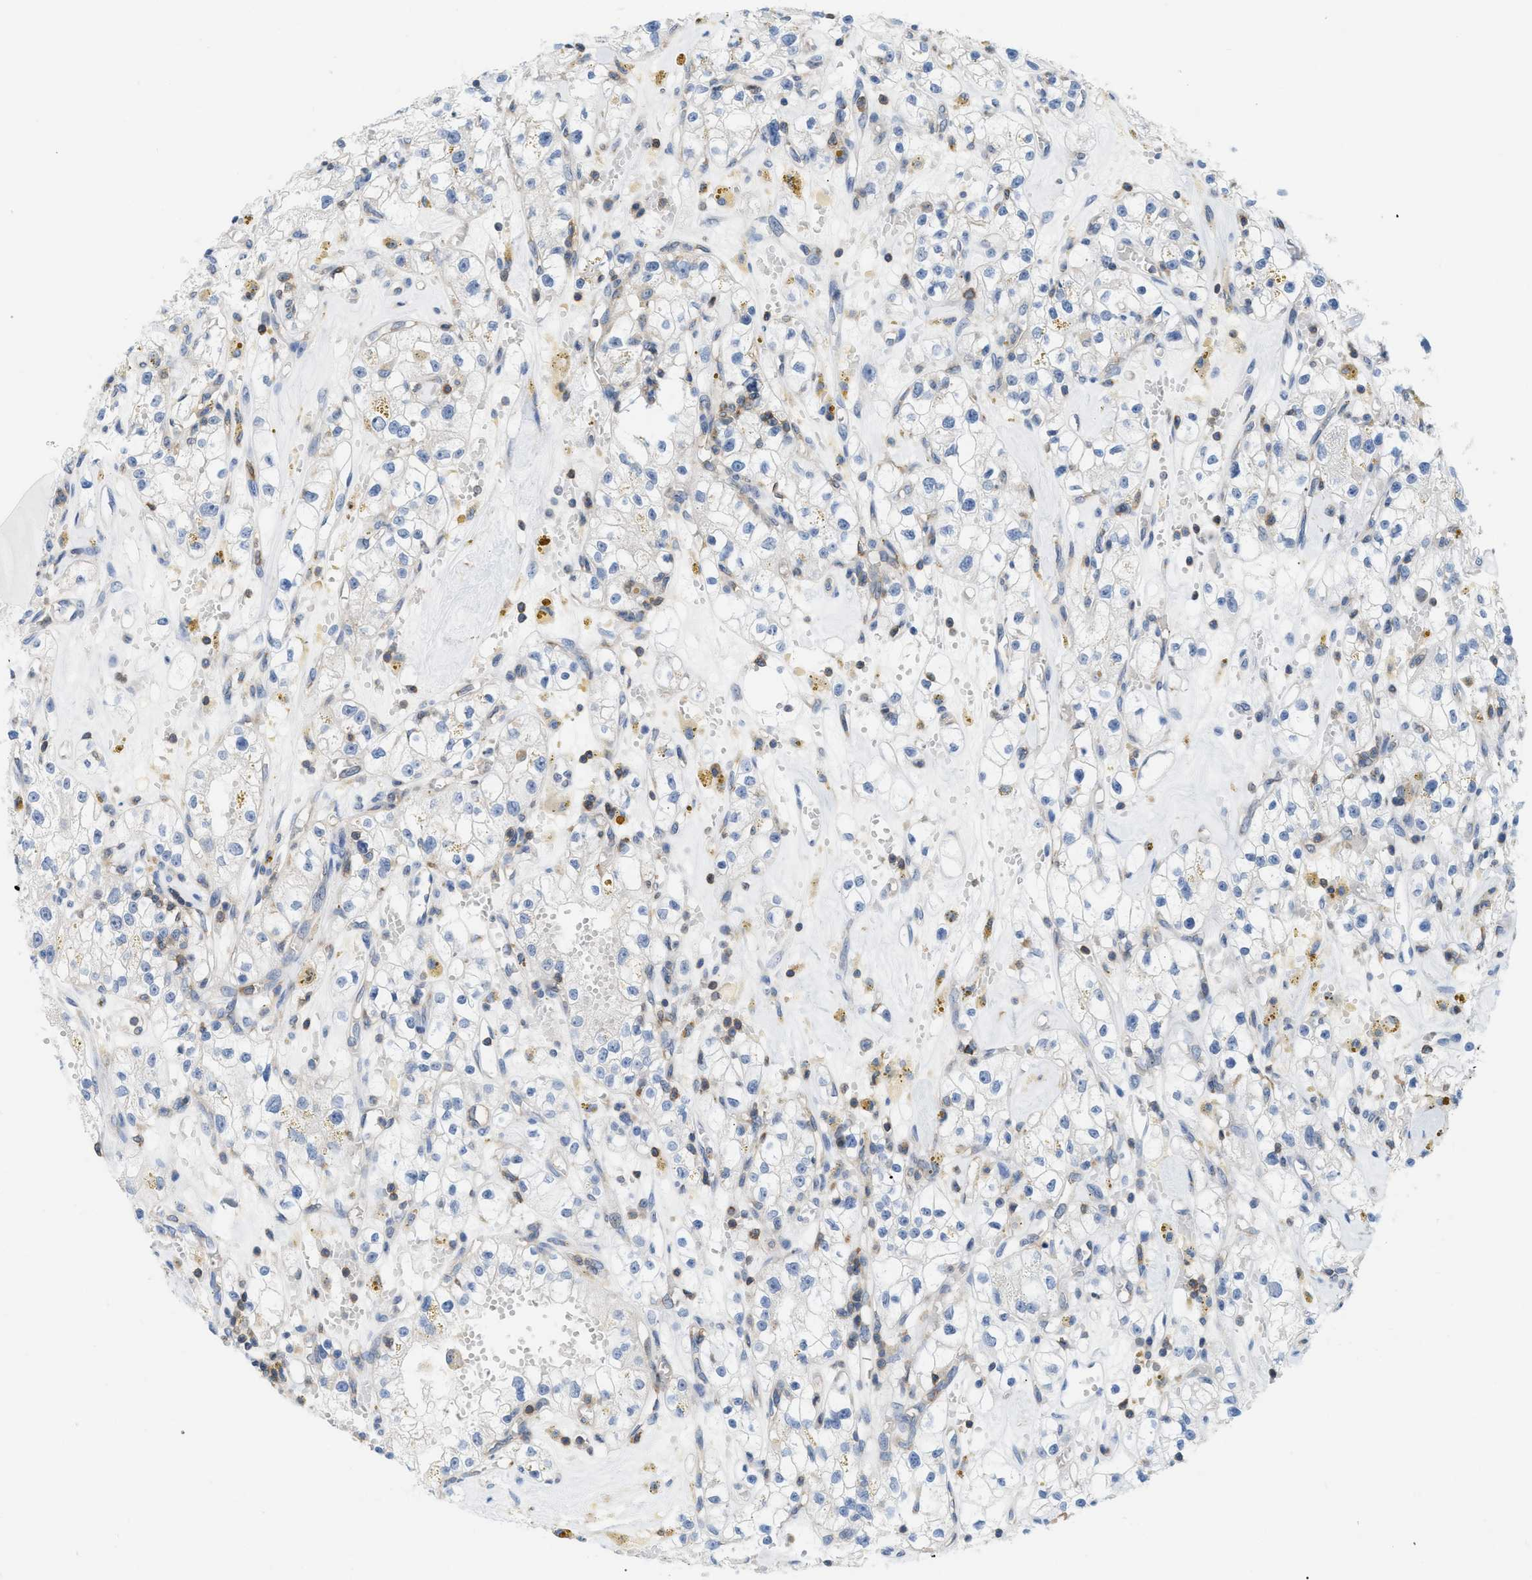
{"staining": {"intensity": "negative", "quantity": "none", "location": "none"}, "tissue": "renal cancer", "cell_type": "Tumor cells", "image_type": "cancer", "snomed": [{"axis": "morphology", "description": "Adenocarcinoma, NOS"}, {"axis": "topography", "description": "Kidney"}], "caption": "The micrograph exhibits no significant expression in tumor cells of renal adenocarcinoma.", "gene": "IL16", "patient": {"sex": "male", "age": 56}}